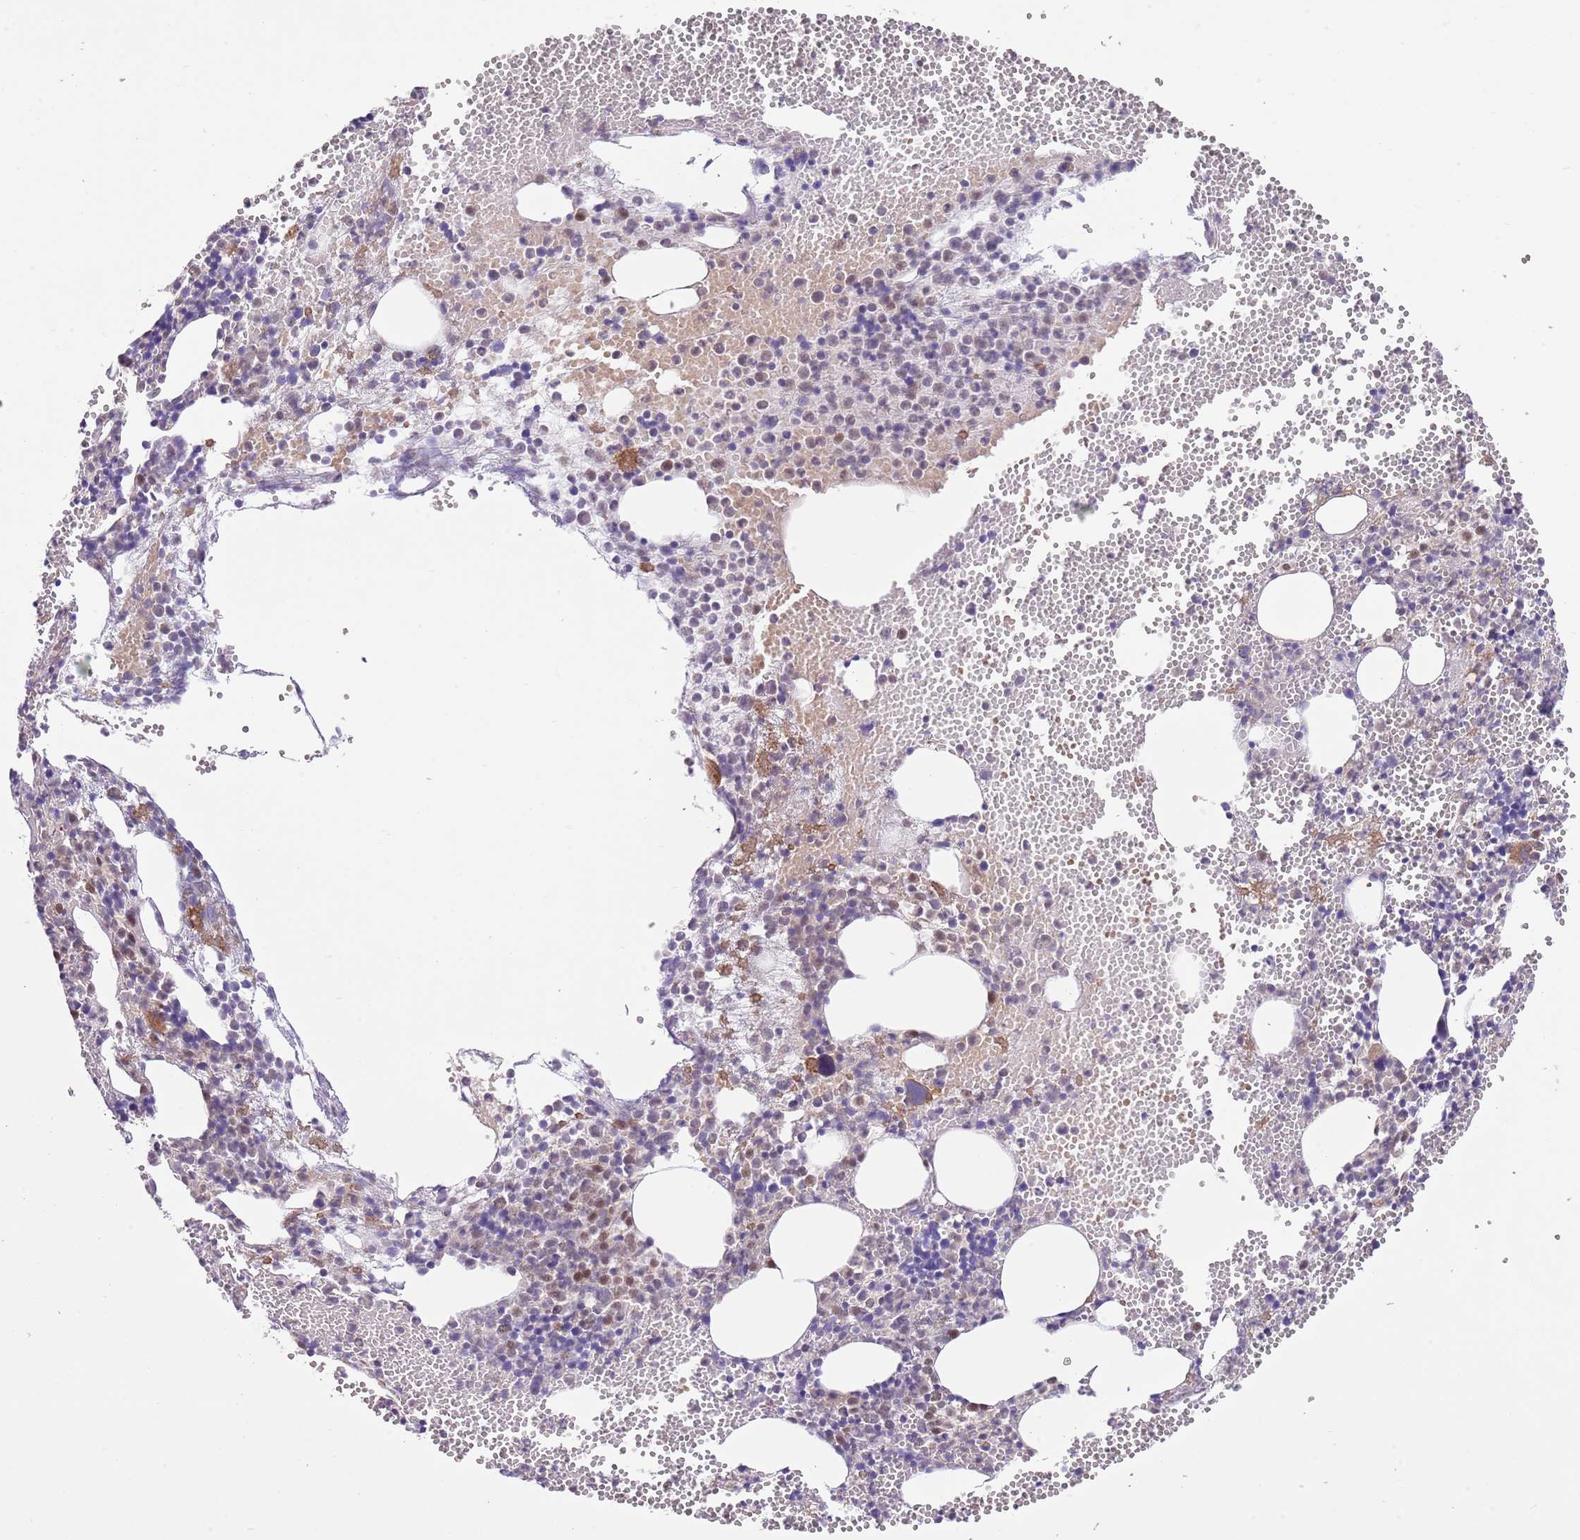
{"staining": {"intensity": "moderate", "quantity": "<25%", "location": "cytoplasmic/membranous"}, "tissue": "bone marrow", "cell_type": "Hematopoietic cells", "image_type": "normal", "snomed": [{"axis": "morphology", "description": "Normal tissue, NOS"}, {"axis": "topography", "description": "Bone marrow"}], "caption": "Protein staining by IHC exhibits moderate cytoplasmic/membranous positivity in about <25% of hematopoietic cells in normal bone marrow.", "gene": "GALK2", "patient": {"sex": "female", "age": 77}}